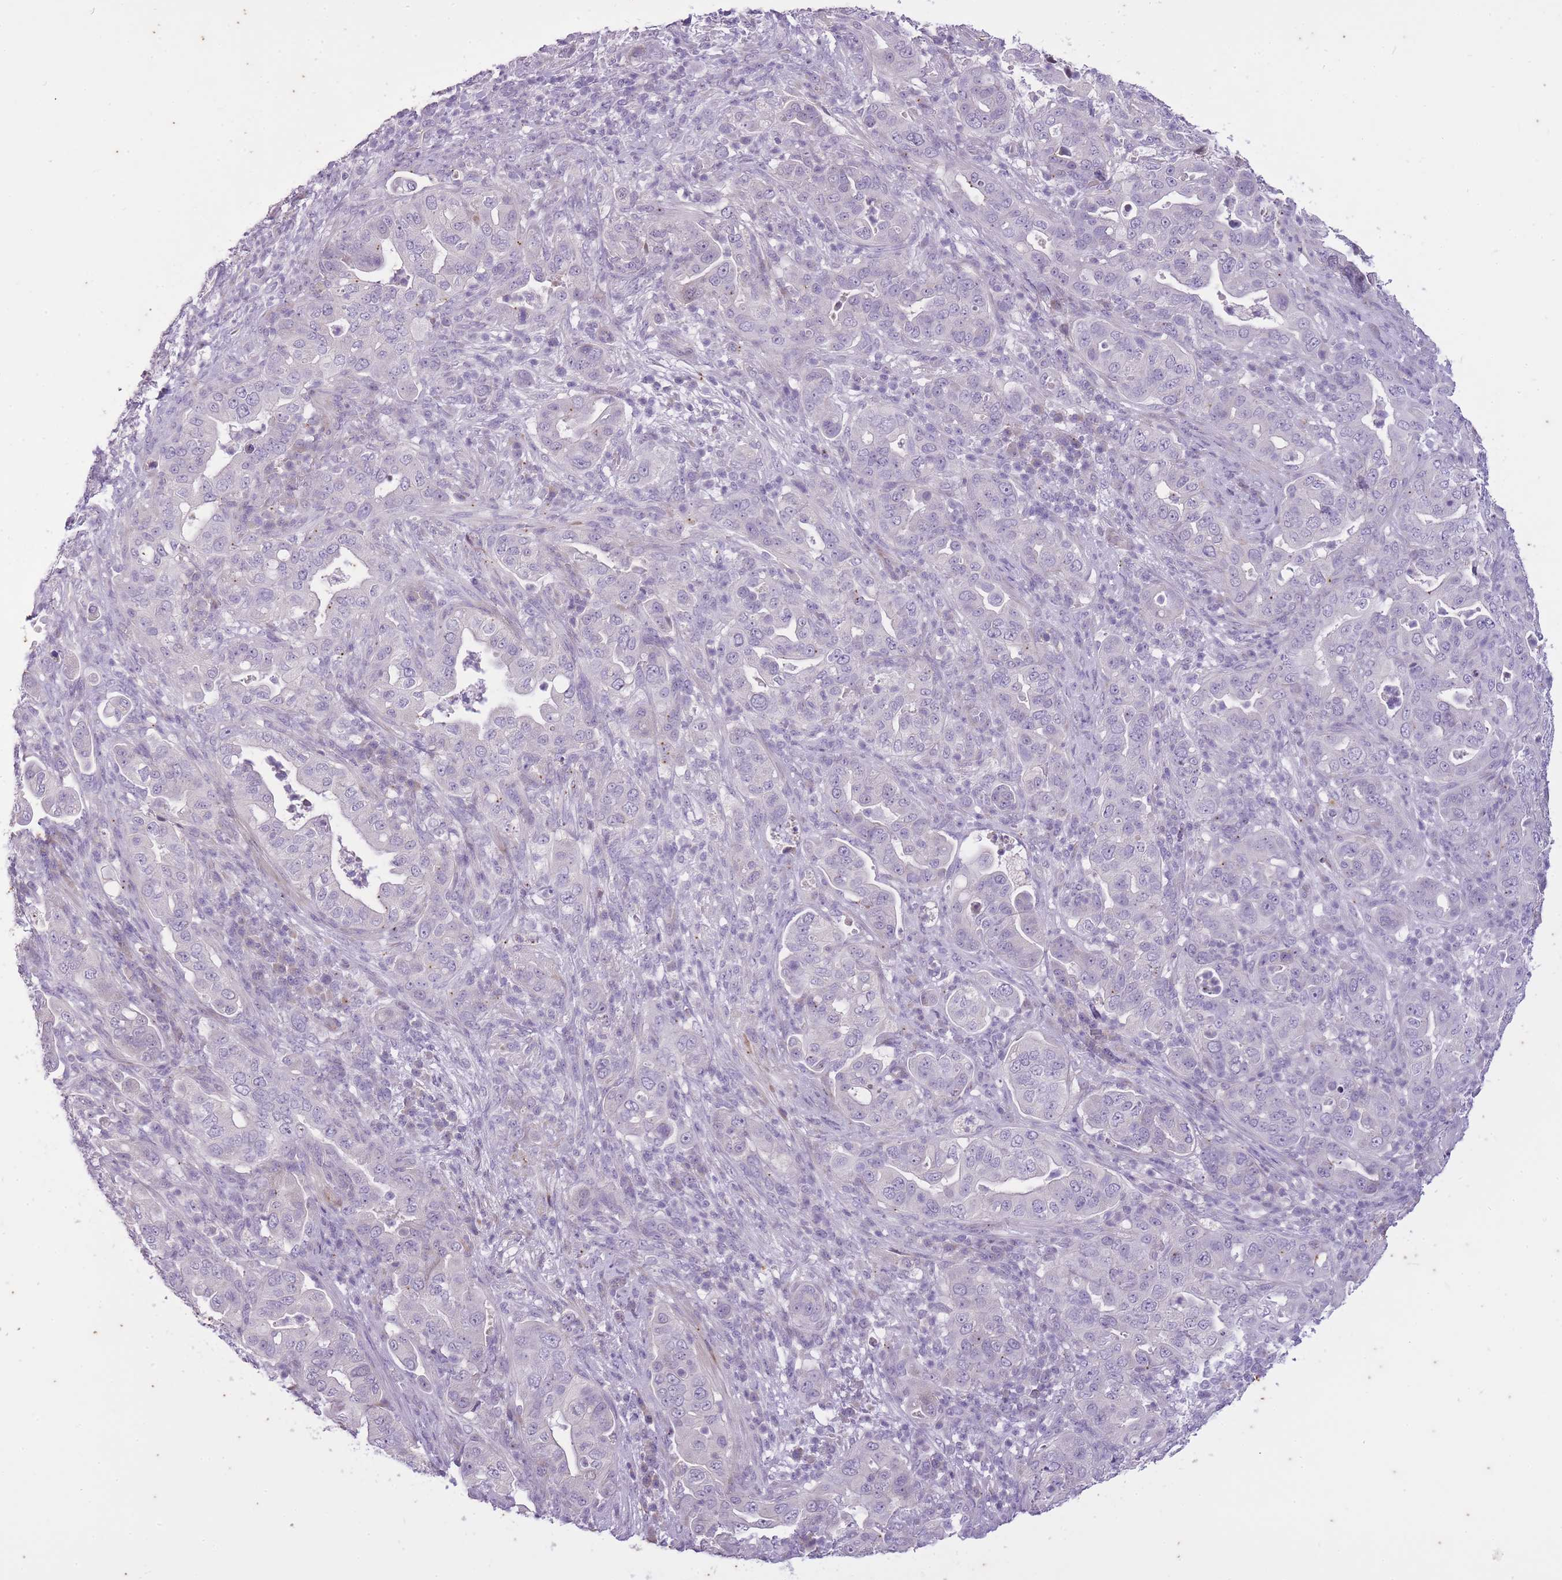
{"staining": {"intensity": "negative", "quantity": "none", "location": "none"}, "tissue": "pancreatic cancer", "cell_type": "Tumor cells", "image_type": "cancer", "snomed": [{"axis": "morphology", "description": "Adenocarcinoma, NOS"}, {"axis": "topography", "description": "Pancreas"}], "caption": "Histopathology image shows no protein positivity in tumor cells of adenocarcinoma (pancreatic) tissue.", "gene": "CNTNAP3", "patient": {"sex": "female", "age": 63}}